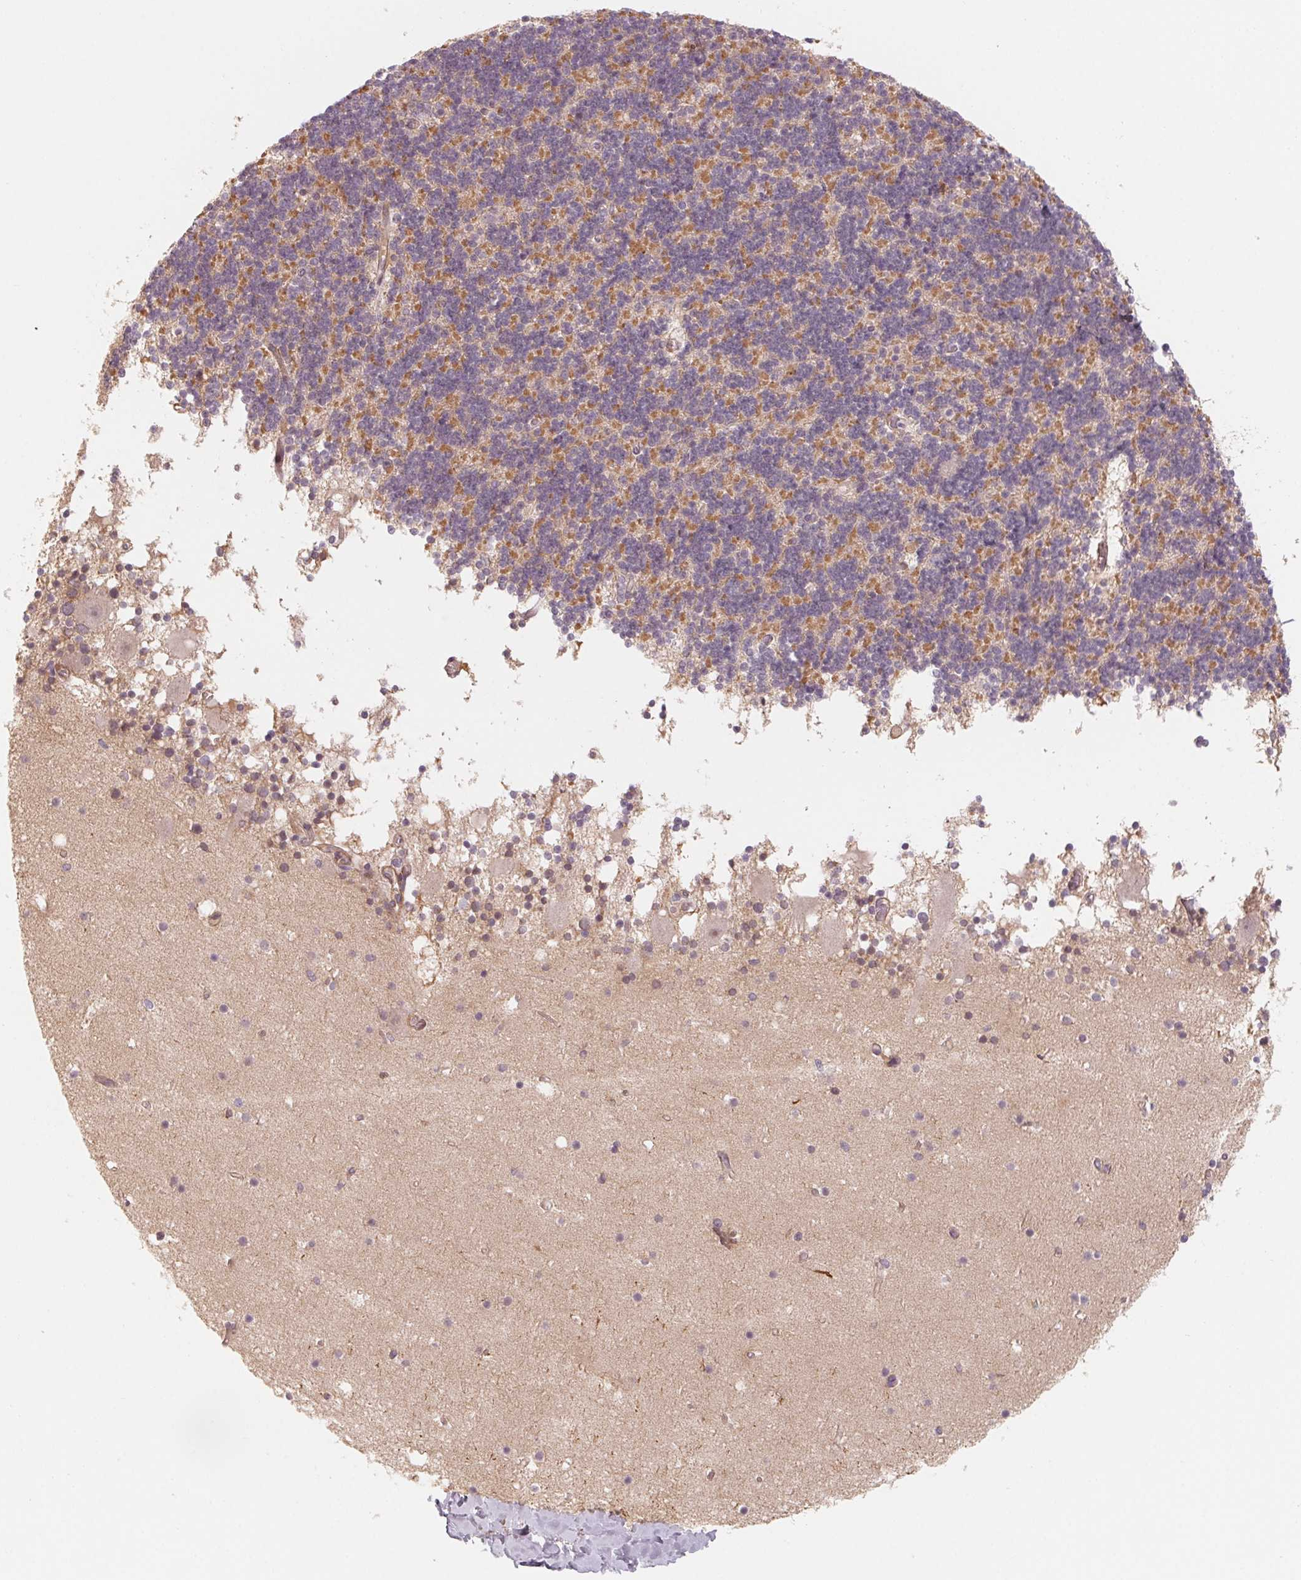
{"staining": {"intensity": "moderate", "quantity": "25%-75%", "location": "cytoplasmic/membranous"}, "tissue": "cerebellum", "cell_type": "Cells in granular layer", "image_type": "normal", "snomed": [{"axis": "morphology", "description": "Normal tissue, NOS"}, {"axis": "topography", "description": "Cerebellum"}], "caption": "Immunohistochemistry of normal human cerebellum demonstrates medium levels of moderate cytoplasmic/membranous expression in approximately 25%-75% of cells in granular layer.", "gene": "CCDC112", "patient": {"sex": "male", "age": 70}}